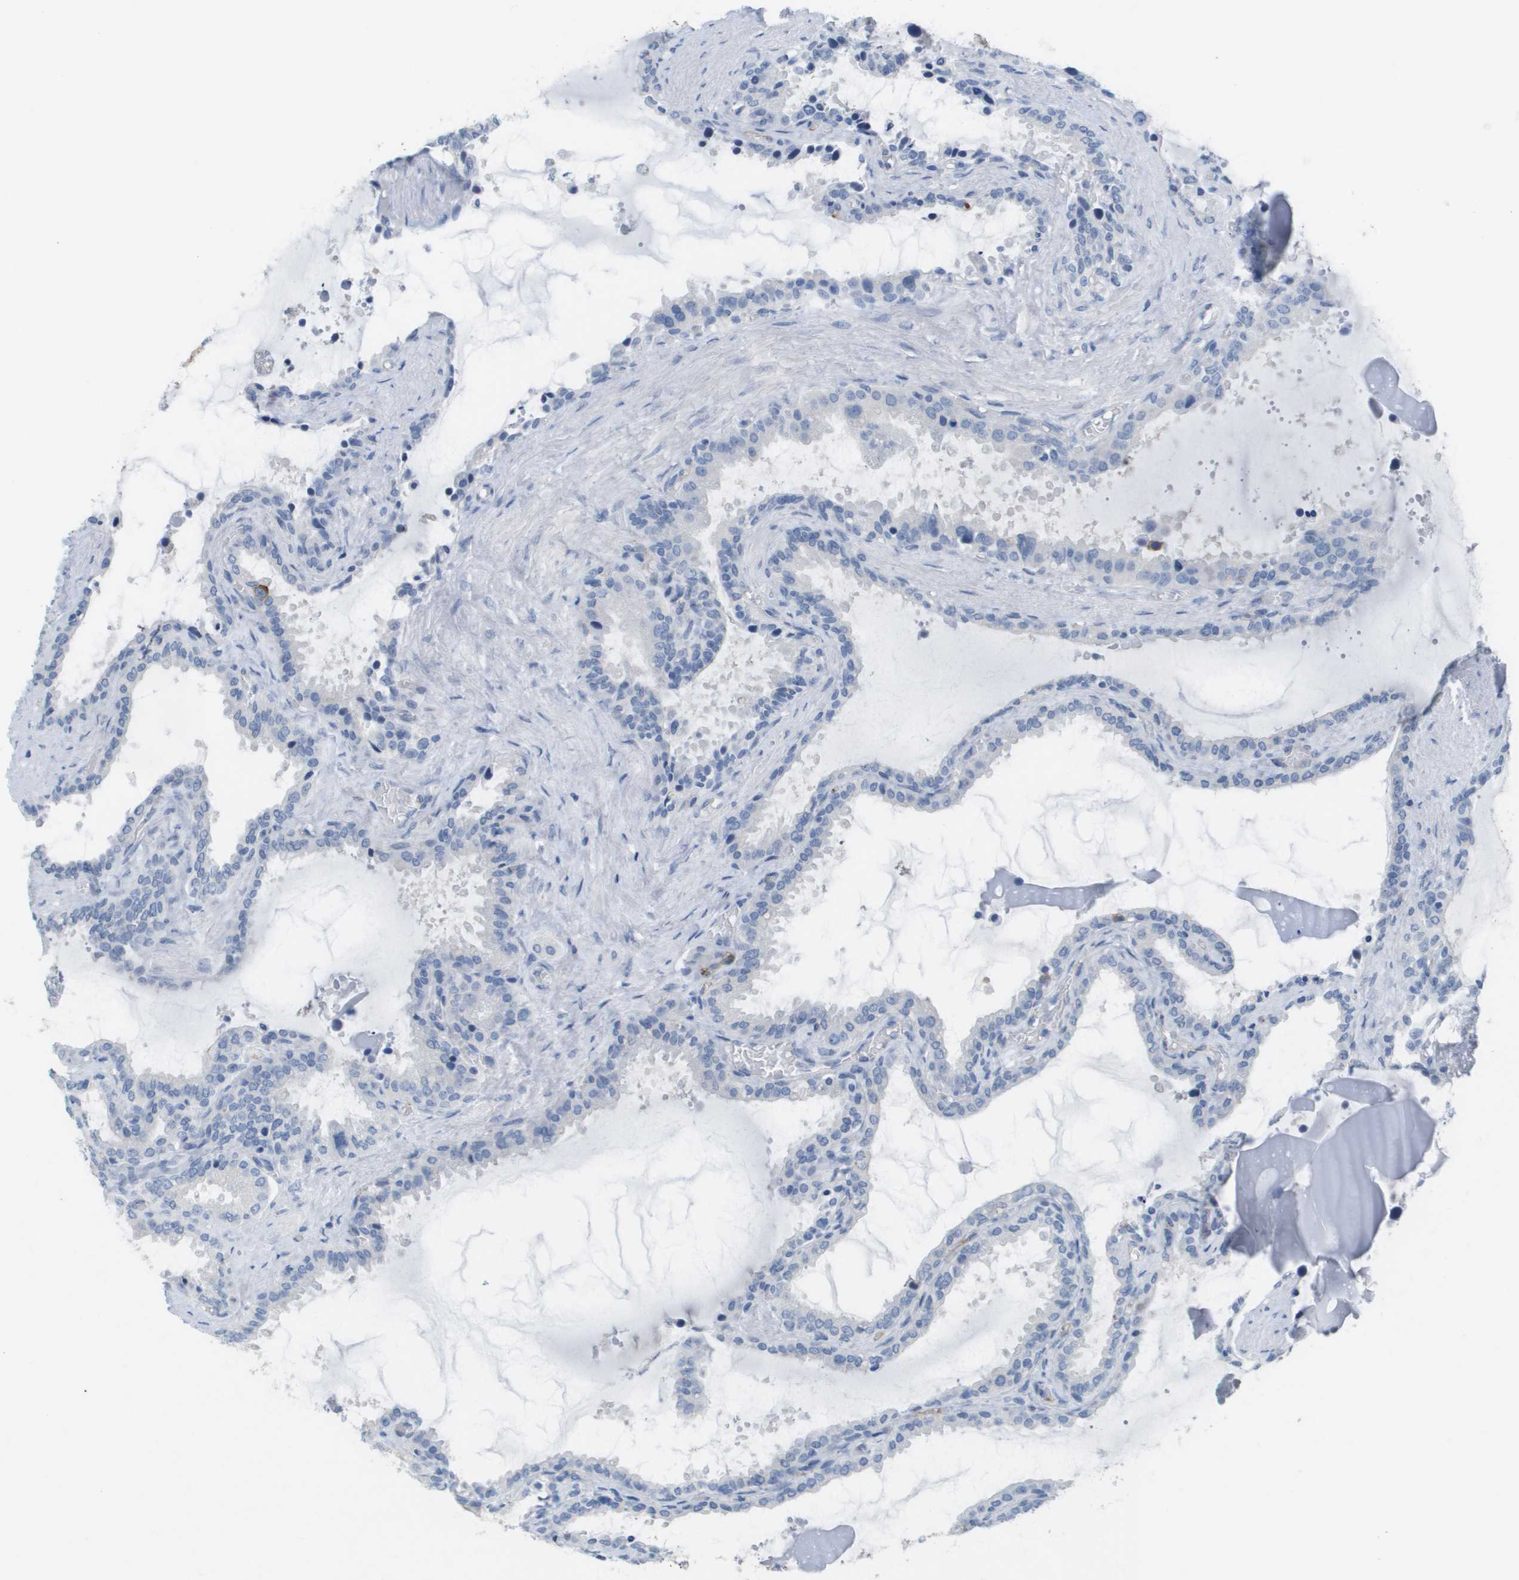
{"staining": {"intensity": "negative", "quantity": "none", "location": "none"}, "tissue": "seminal vesicle", "cell_type": "Glandular cells", "image_type": "normal", "snomed": [{"axis": "morphology", "description": "Normal tissue, NOS"}, {"axis": "topography", "description": "Seminal veicle"}], "caption": "An image of human seminal vesicle is negative for staining in glandular cells. (DAB (3,3'-diaminobenzidine) immunohistochemistry (IHC) visualized using brightfield microscopy, high magnification).", "gene": "ANGPT2", "patient": {"sex": "male", "age": 46}}